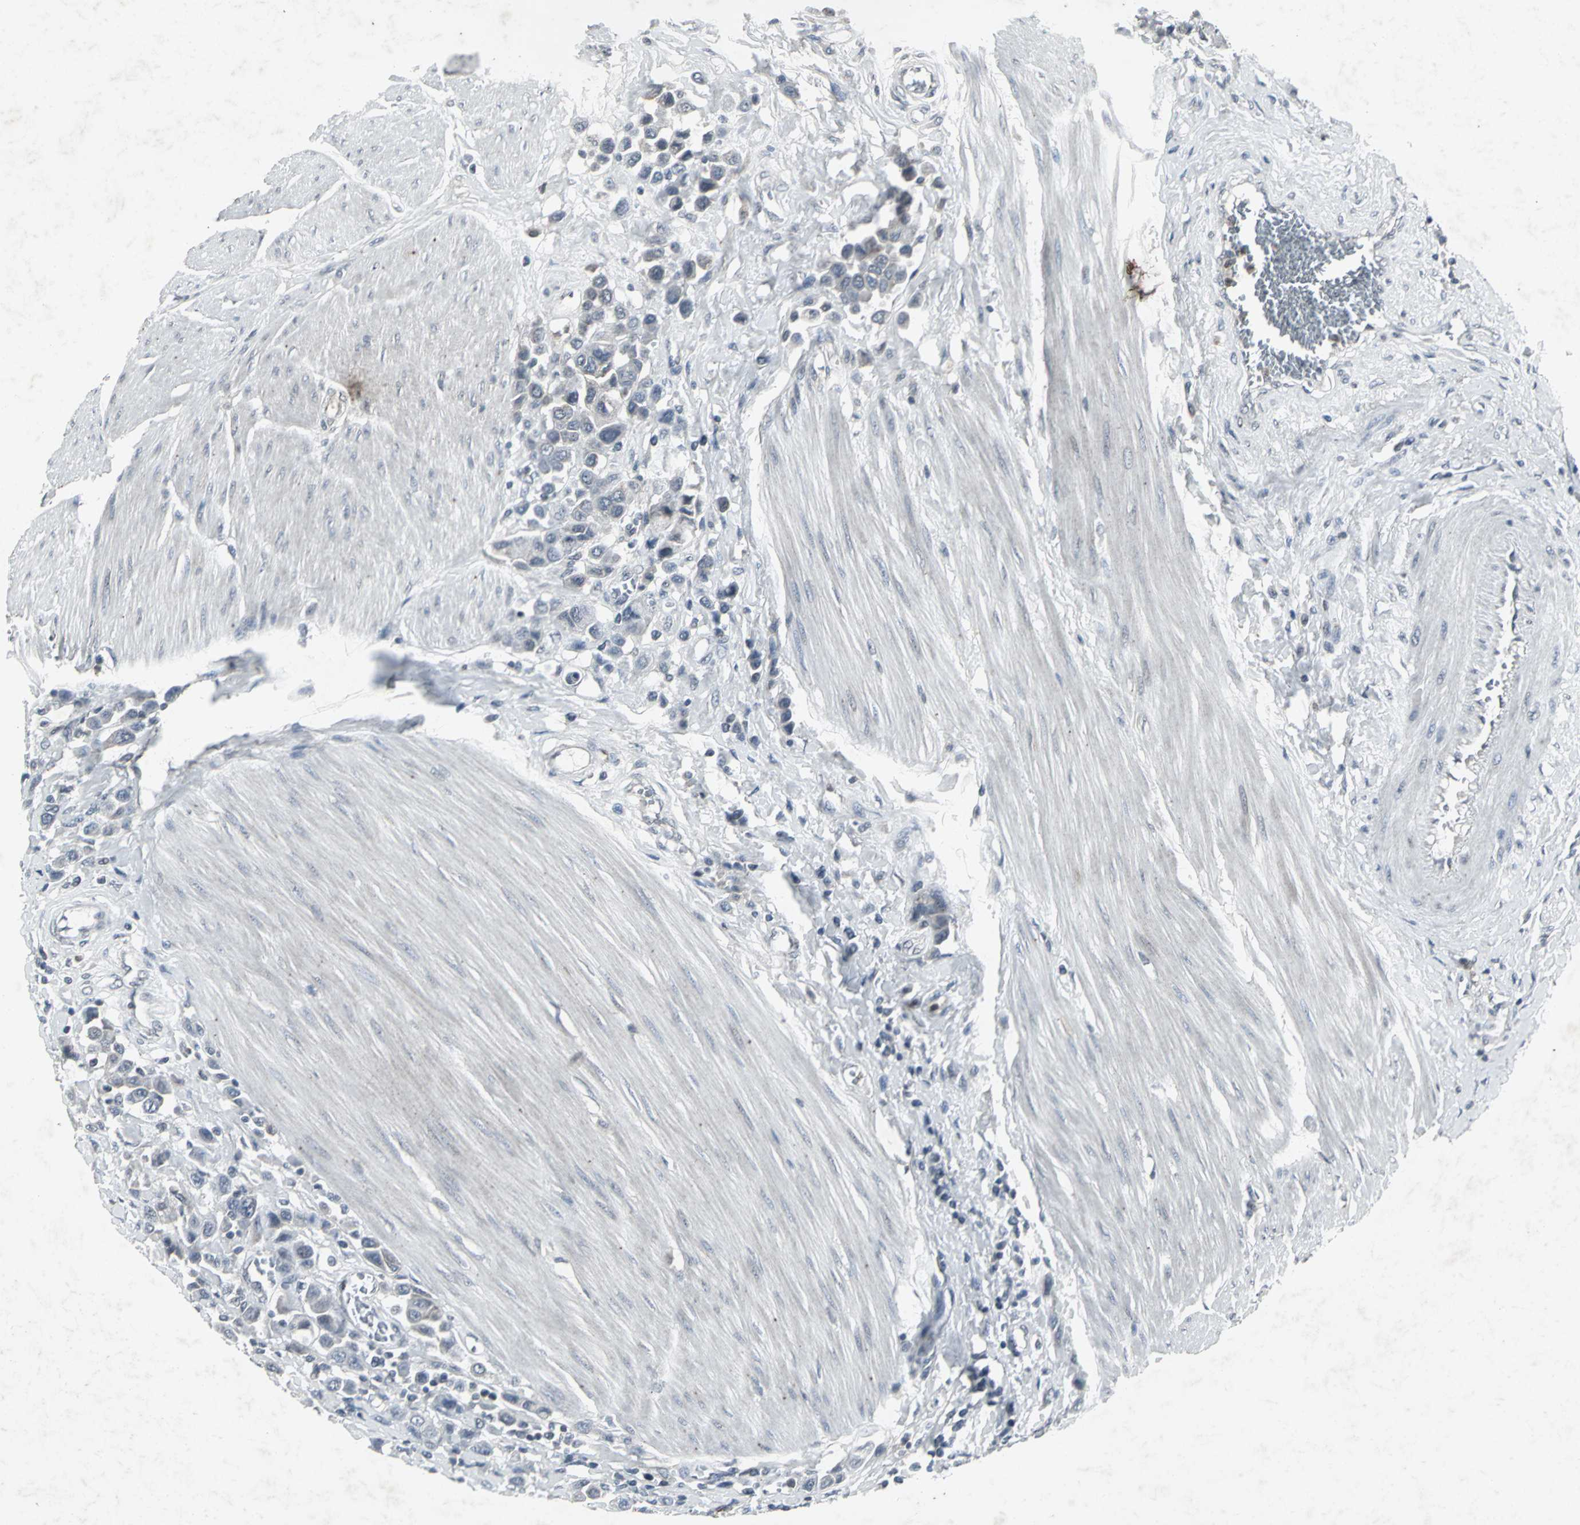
{"staining": {"intensity": "negative", "quantity": "none", "location": "none"}, "tissue": "urothelial cancer", "cell_type": "Tumor cells", "image_type": "cancer", "snomed": [{"axis": "morphology", "description": "Urothelial carcinoma, High grade"}, {"axis": "topography", "description": "Urinary bladder"}], "caption": "The image reveals no staining of tumor cells in urothelial cancer.", "gene": "BMP4", "patient": {"sex": "male", "age": 50}}